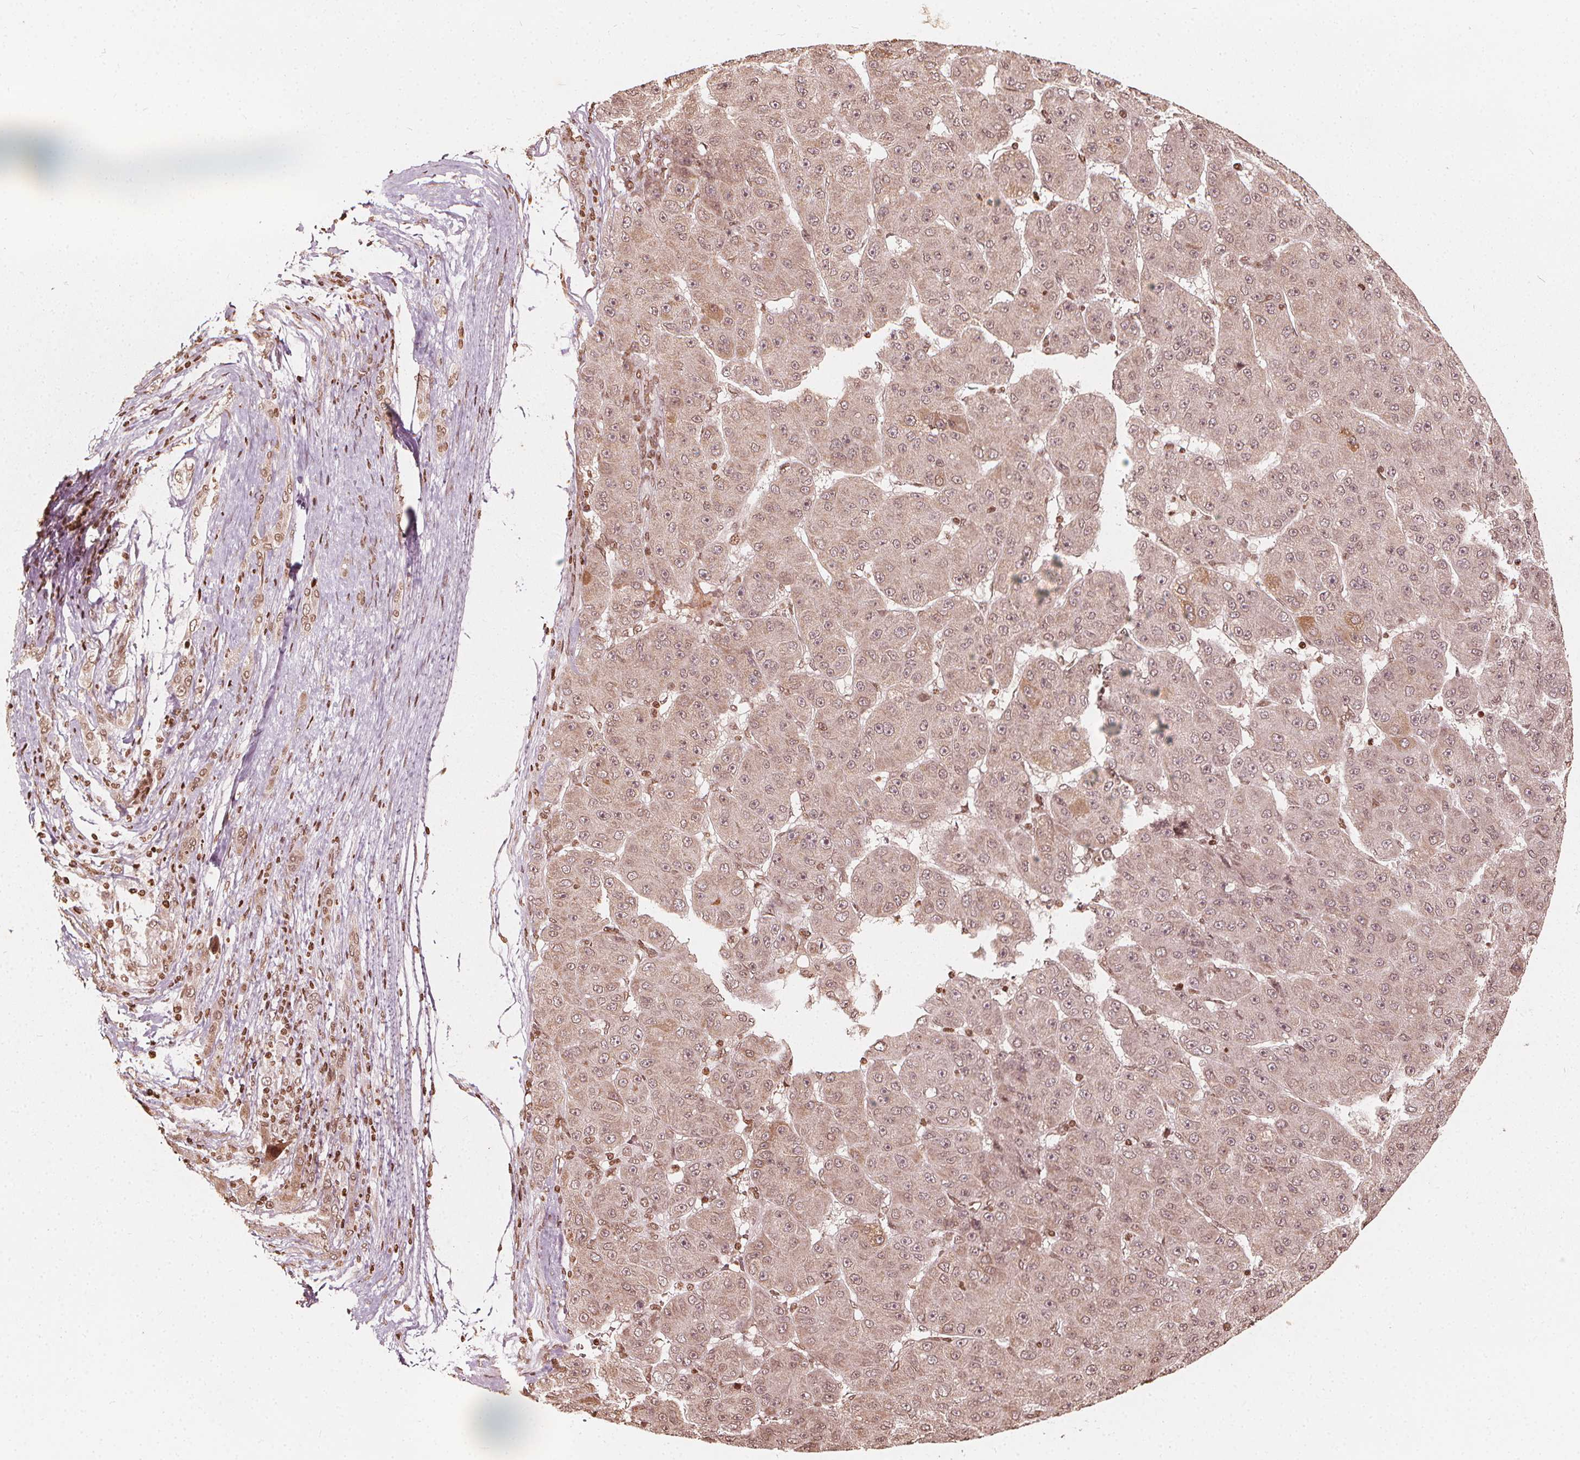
{"staining": {"intensity": "weak", "quantity": "<25%", "location": "cytoplasmic/membranous"}, "tissue": "liver cancer", "cell_type": "Tumor cells", "image_type": "cancer", "snomed": [{"axis": "morphology", "description": "Carcinoma, Hepatocellular, NOS"}, {"axis": "topography", "description": "Liver"}], "caption": "IHC image of liver cancer stained for a protein (brown), which exhibits no staining in tumor cells.", "gene": "H3C14", "patient": {"sex": "male", "age": 67}}